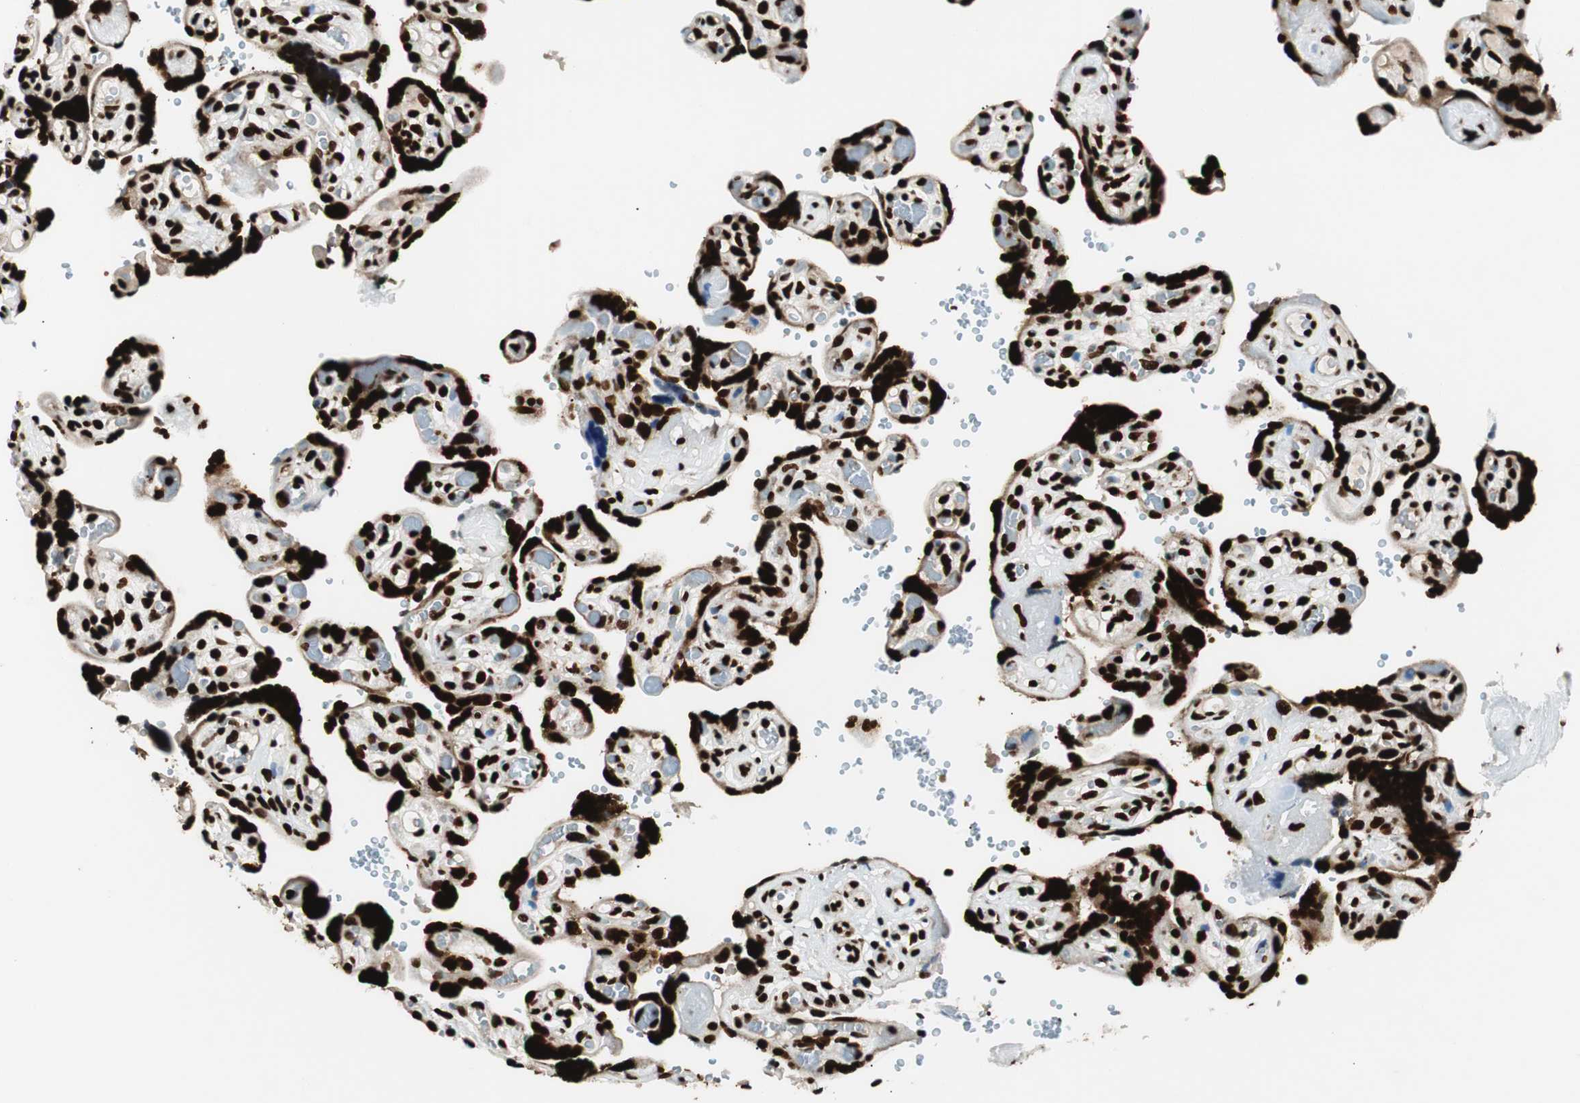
{"staining": {"intensity": "strong", "quantity": ">75%", "location": "nuclear"}, "tissue": "placenta", "cell_type": "Trophoblastic cells", "image_type": "normal", "snomed": [{"axis": "morphology", "description": "Normal tissue, NOS"}, {"axis": "topography", "description": "Placenta"}], "caption": "Protein analysis of unremarkable placenta demonstrates strong nuclear staining in about >75% of trophoblastic cells.", "gene": "EWSR1", "patient": {"sex": "female", "age": 30}}